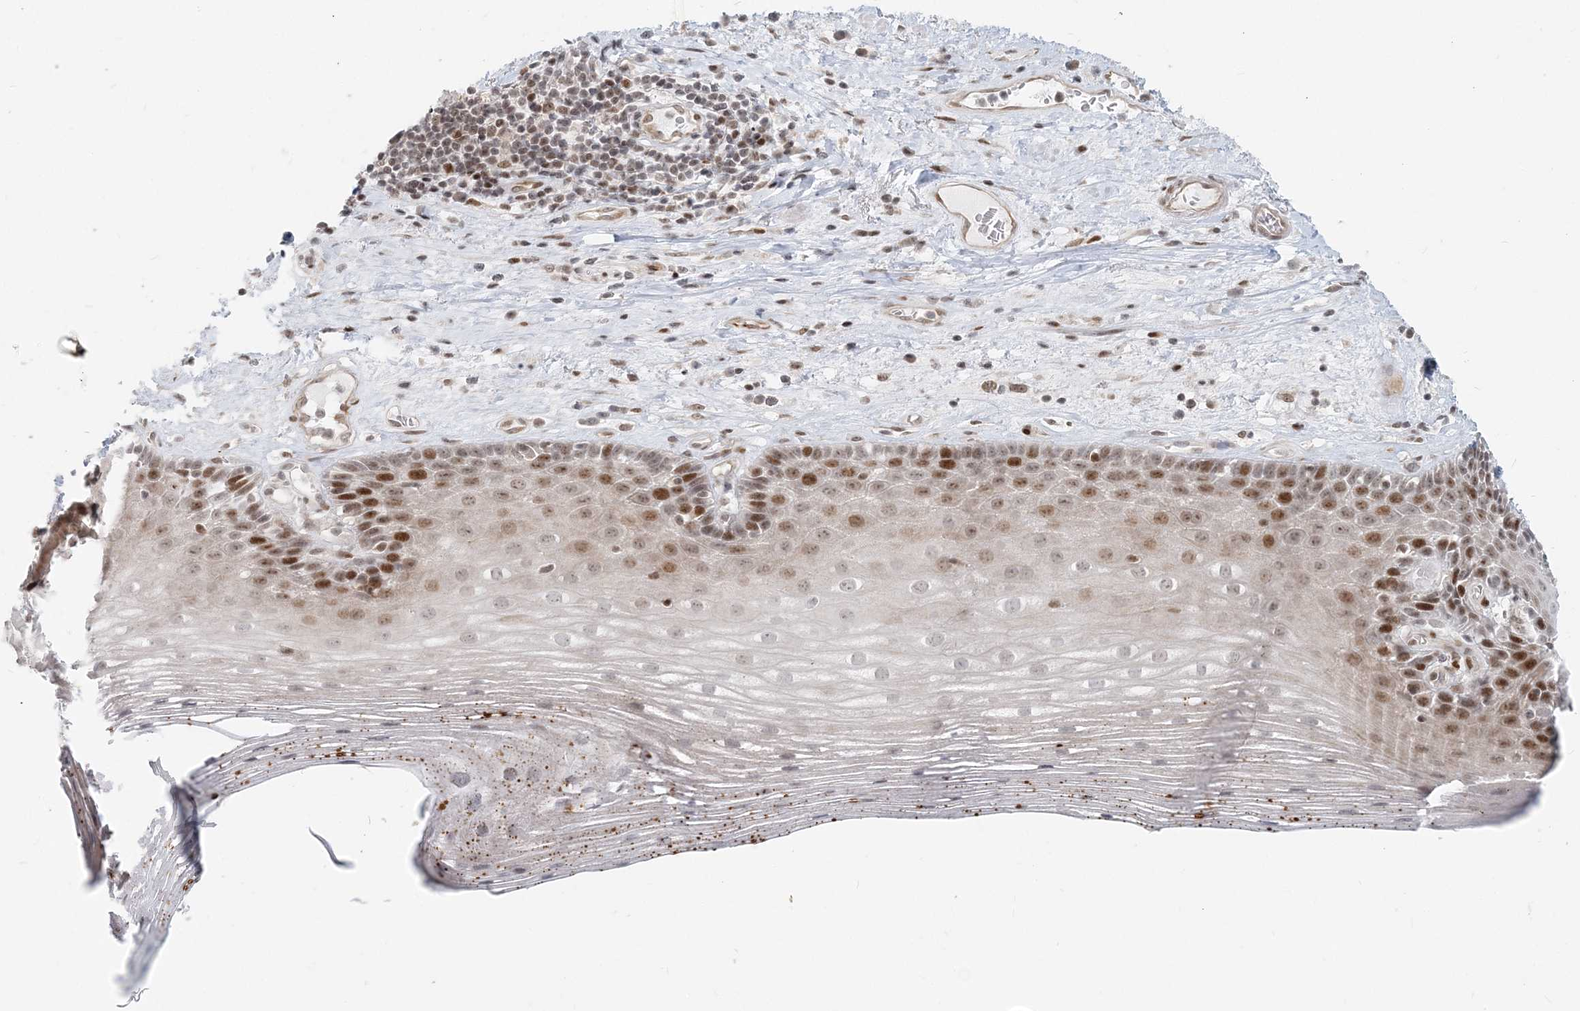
{"staining": {"intensity": "moderate", "quantity": "25%-75%", "location": "nuclear"}, "tissue": "esophagus", "cell_type": "Squamous epithelial cells", "image_type": "normal", "snomed": [{"axis": "morphology", "description": "Normal tissue, NOS"}, {"axis": "topography", "description": "Esophagus"}], "caption": "IHC of benign human esophagus shows medium levels of moderate nuclear positivity in approximately 25%-75% of squamous epithelial cells.", "gene": "BAZ1B", "patient": {"sex": "male", "age": 62}}